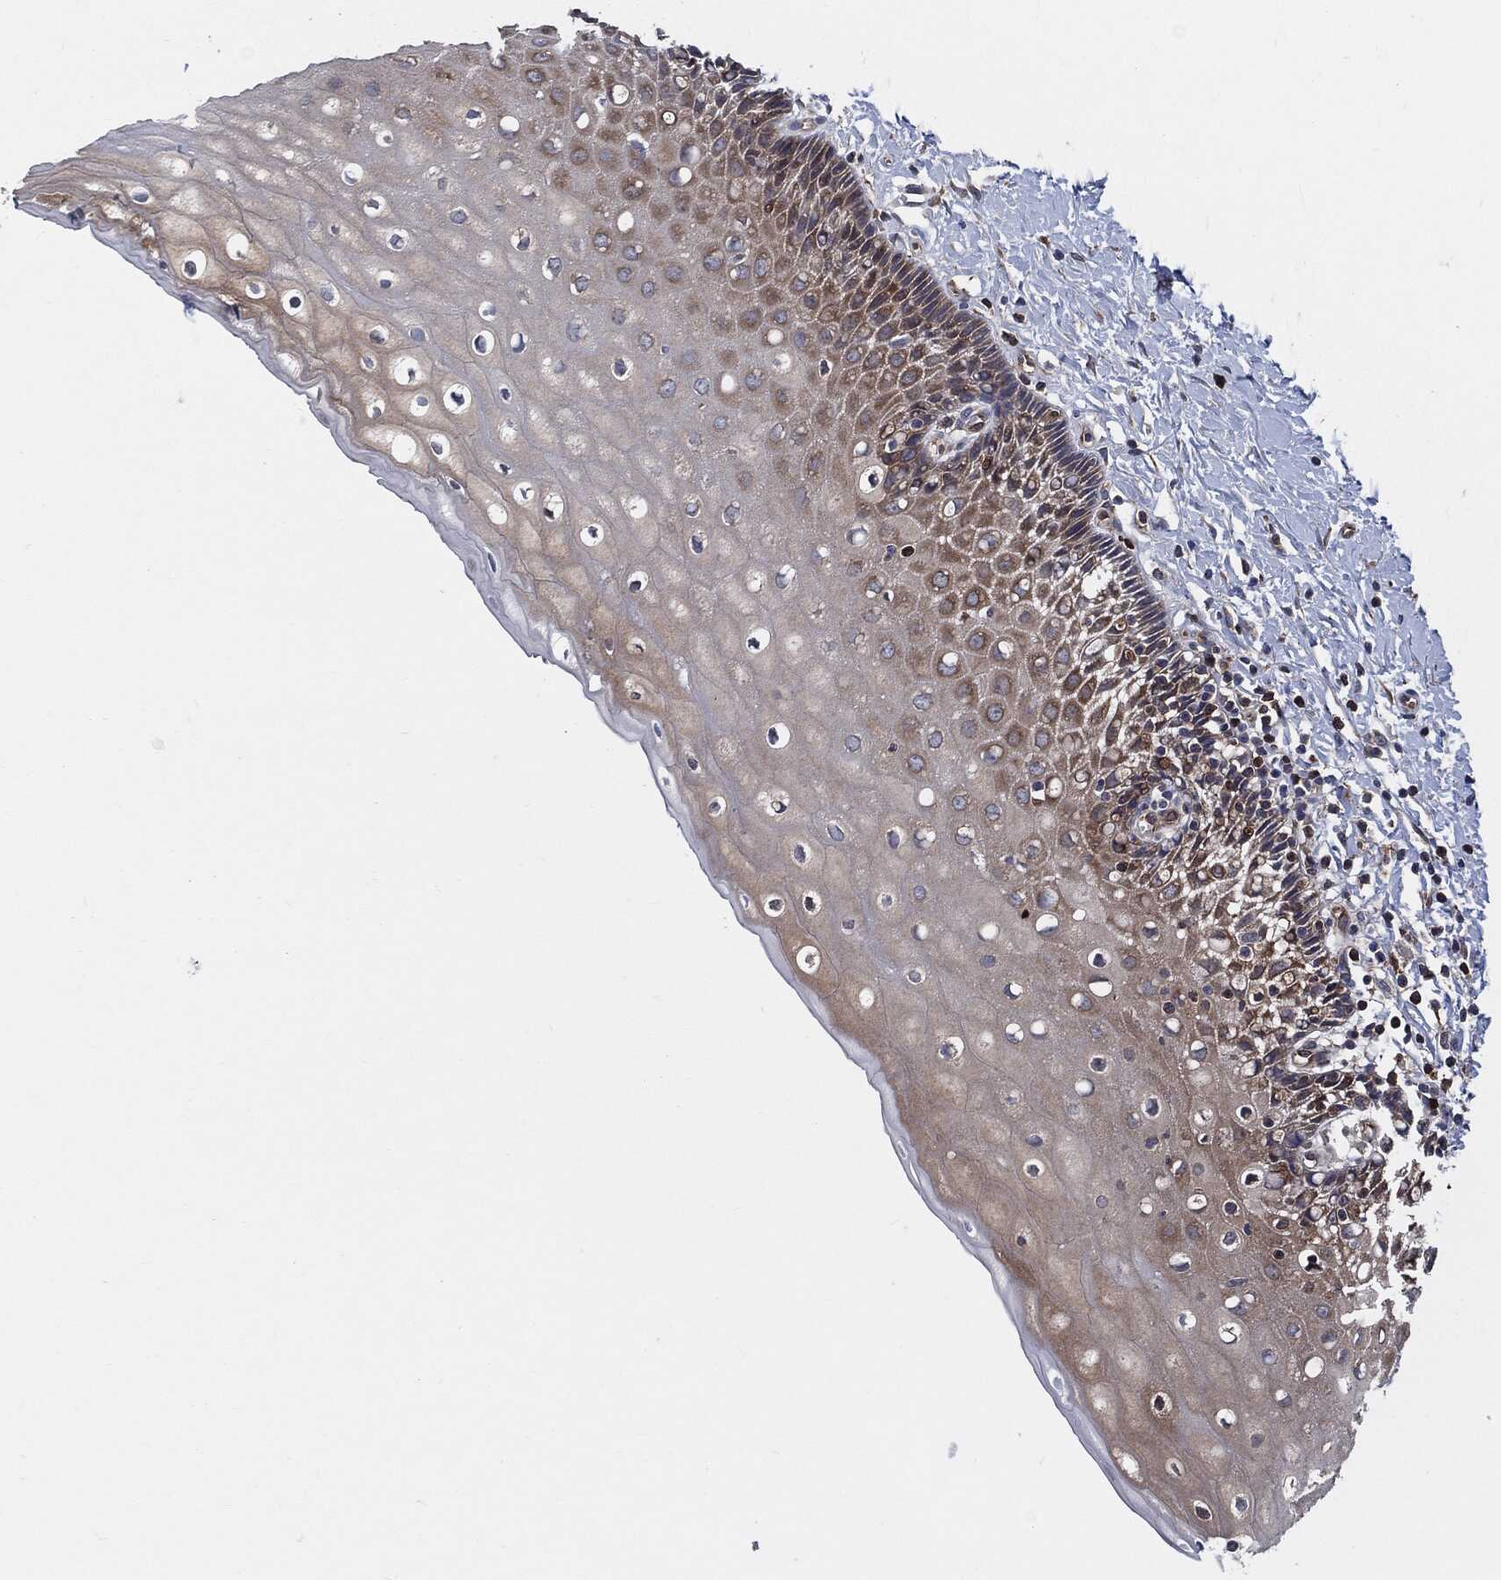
{"staining": {"intensity": "weak", "quantity": "25%-75%", "location": "cytoplasmic/membranous"}, "tissue": "cervix", "cell_type": "Glandular cells", "image_type": "normal", "snomed": [{"axis": "morphology", "description": "Normal tissue, NOS"}, {"axis": "topography", "description": "Cervix"}], "caption": "Approximately 25%-75% of glandular cells in unremarkable cervix demonstrate weak cytoplasmic/membranous protein staining as visualized by brown immunohistochemical staining.", "gene": "XPNPEP1", "patient": {"sex": "female", "age": 37}}